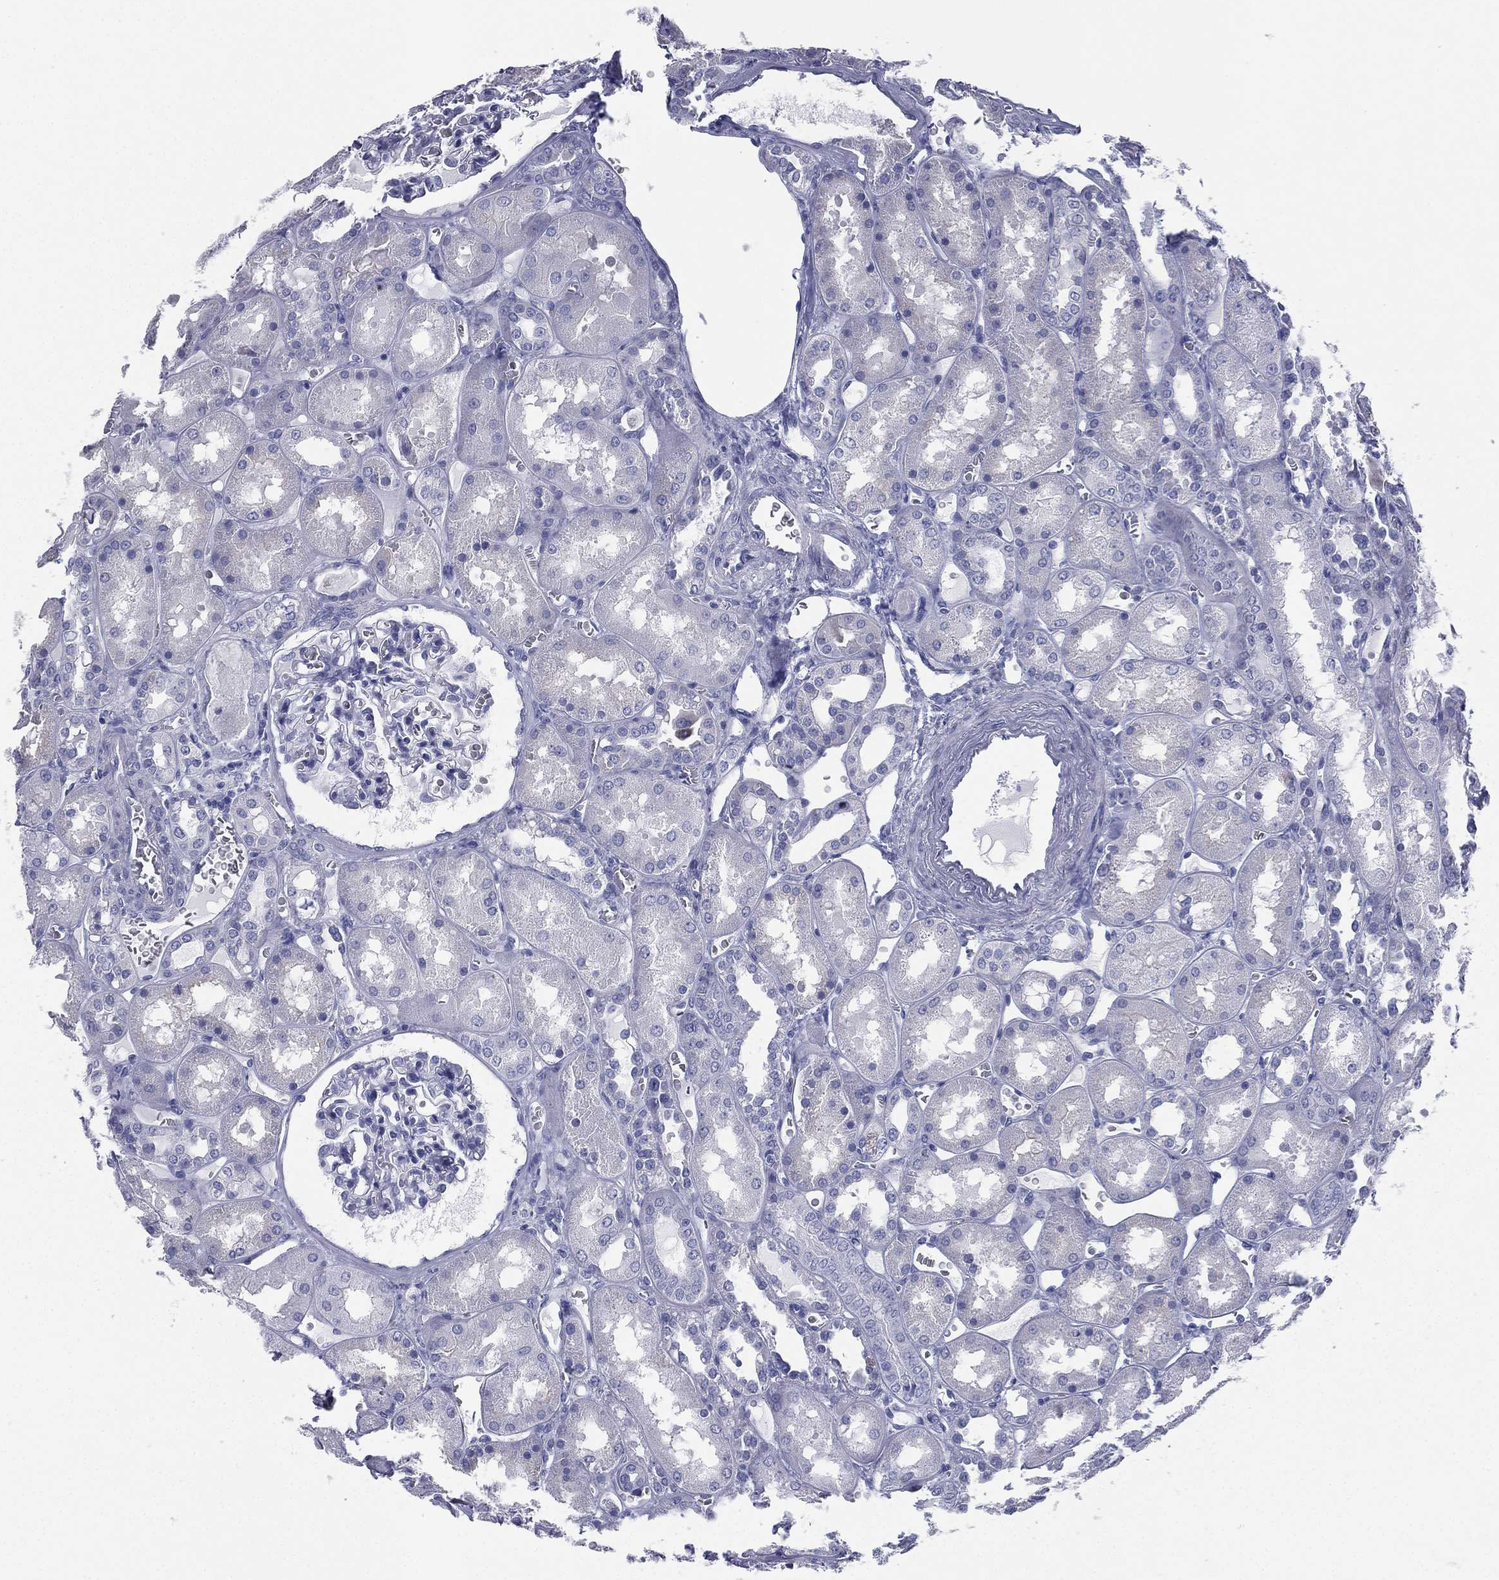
{"staining": {"intensity": "negative", "quantity": "none", "location": "none"}, "tissue": "kidney", "cell_type": "Cells in glomeruli", "image_type": "normal", "snomed": [{"axis": "morphology", "description": "Normal tissue, NOS"}, {"axis": "topography", "description": "Kidney"}], "caption": "DAB immunohistochemical staining of unremarkable human kidney reveals no significant staining in cells in glomeruli. (DAB immunohistochemistry, high magnification).", "gene": "FCER2", "patient": {"sex": "male", "age": 73}}